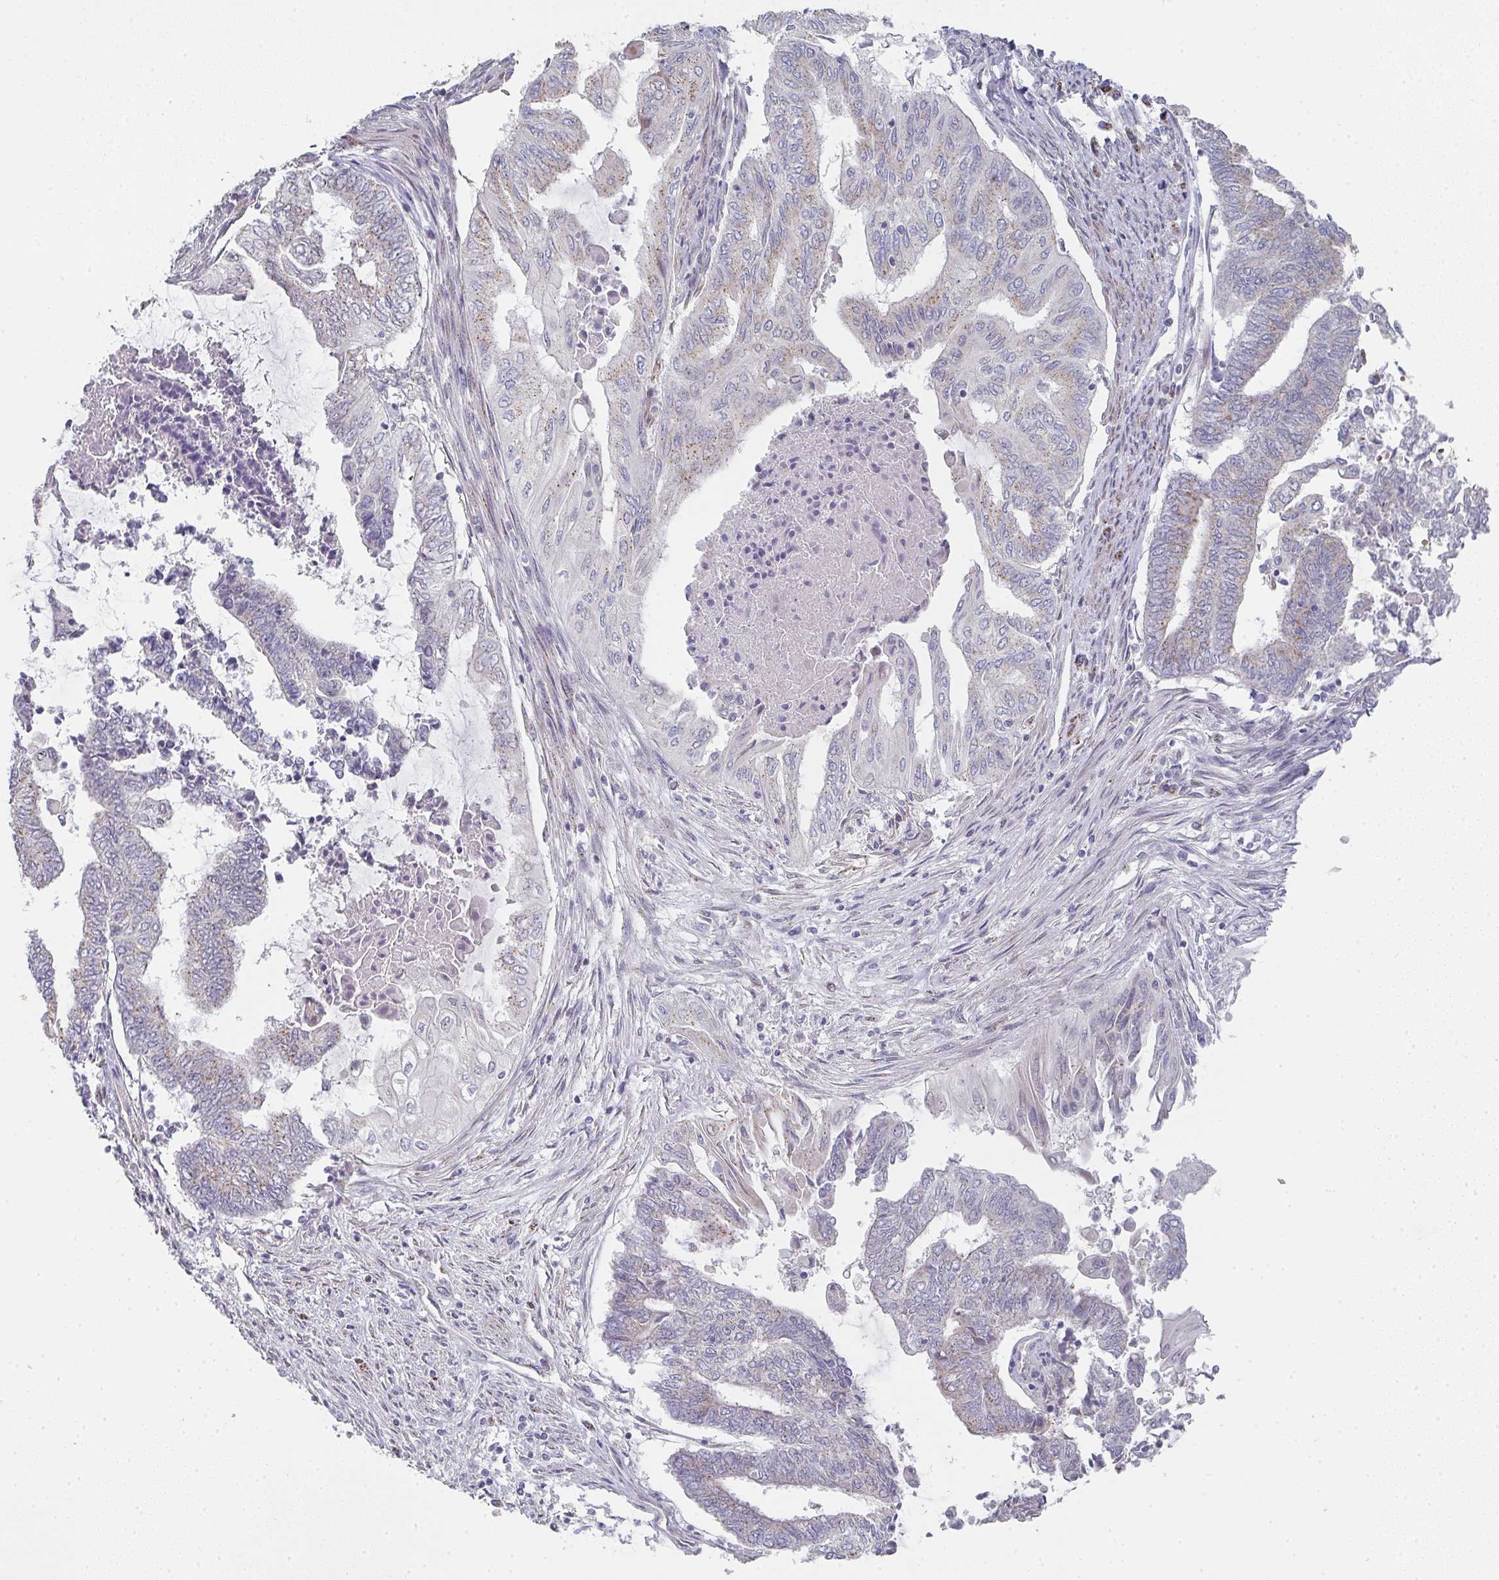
{"staining": {"intensity": "moderate", "quantity": "25%-75%", "location": "cytoplasmic/membranous"}, "tissue": "endometrial cancer", "cell_type": "Tumor cells", "image_type": "cancer", "snomed": [{"axis": "morphology", "description": "Adenocarcinoma, NOS"}, {"axis": "topography", "description": "Uterus"}, {"axis": "topography", "description": "Endometrium"}], "caption": "High-magnification brightfield microscopy of adenocarcinoma (endometrial) stained with DAB (brown) and counterstained with hematoxylin (blue). tumor cells exhibit moderate cytoplasmic/membranous positivity is identified in approximately25%-75% of cells. Ihc stains the protein in brown and the nuclei are stained blue.", "gene": "ZNF526", "patient": {"sex": "female", "age": 70}}